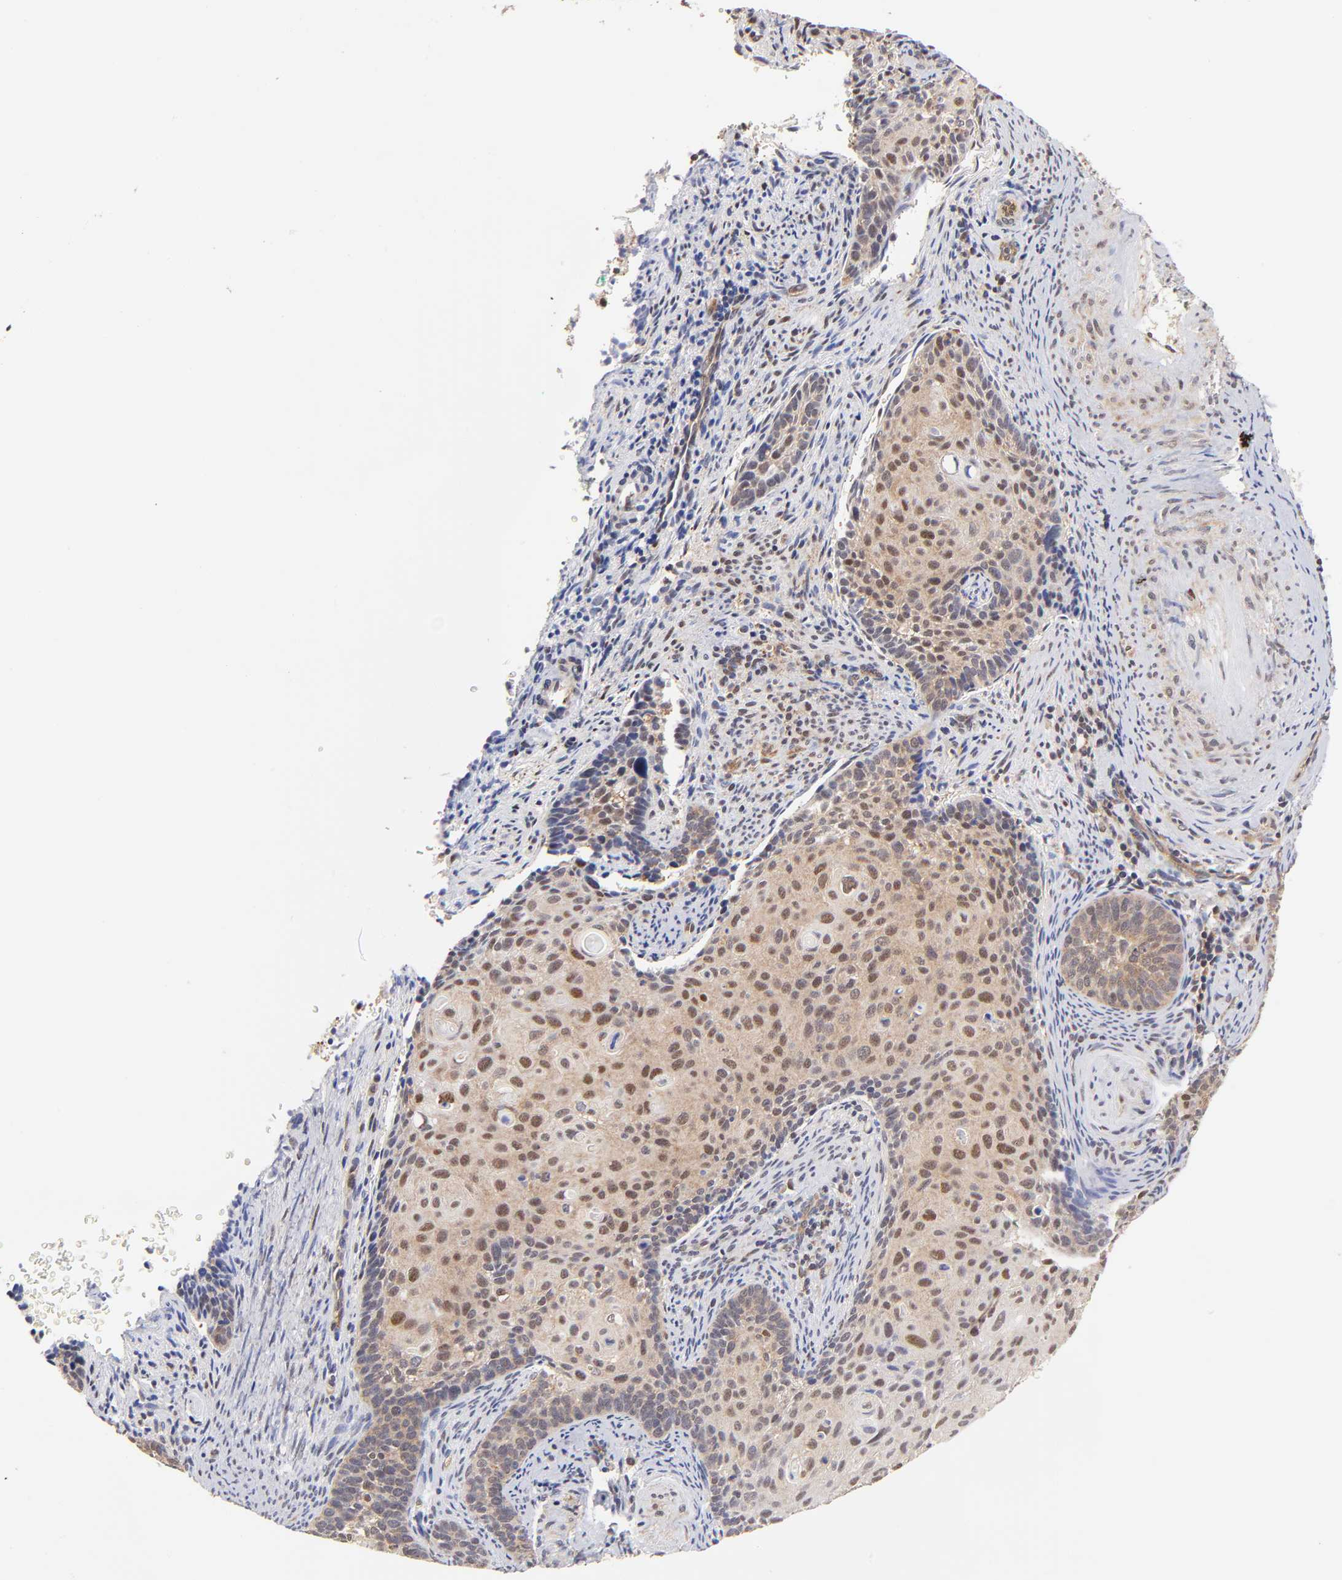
{"staining": {"intensity": "moderate", "quantity": "25%-75%", "location": "cytoplasmic/membranous,nuclear"}, "tissue": "cervical cancer", "cell_type": "Tumor cells", "image_type": "cancer", "snomed": [{"axis": "morphology", "description": "Squamous cell carcinoma, NOS"}, {"axis": "topography", "description": "Cervix"}], "caption": "The immunohistochemical stain shows moderate cytoplasmic/membranous and nuclear positivity in tumor cells of squamous cell carcinoma (cervical) tissue. (Brightfield microscopy of DAB IHC at high magnification).", "gene": "PSMC4", "patient": {"sex": "female", "age": 33}}